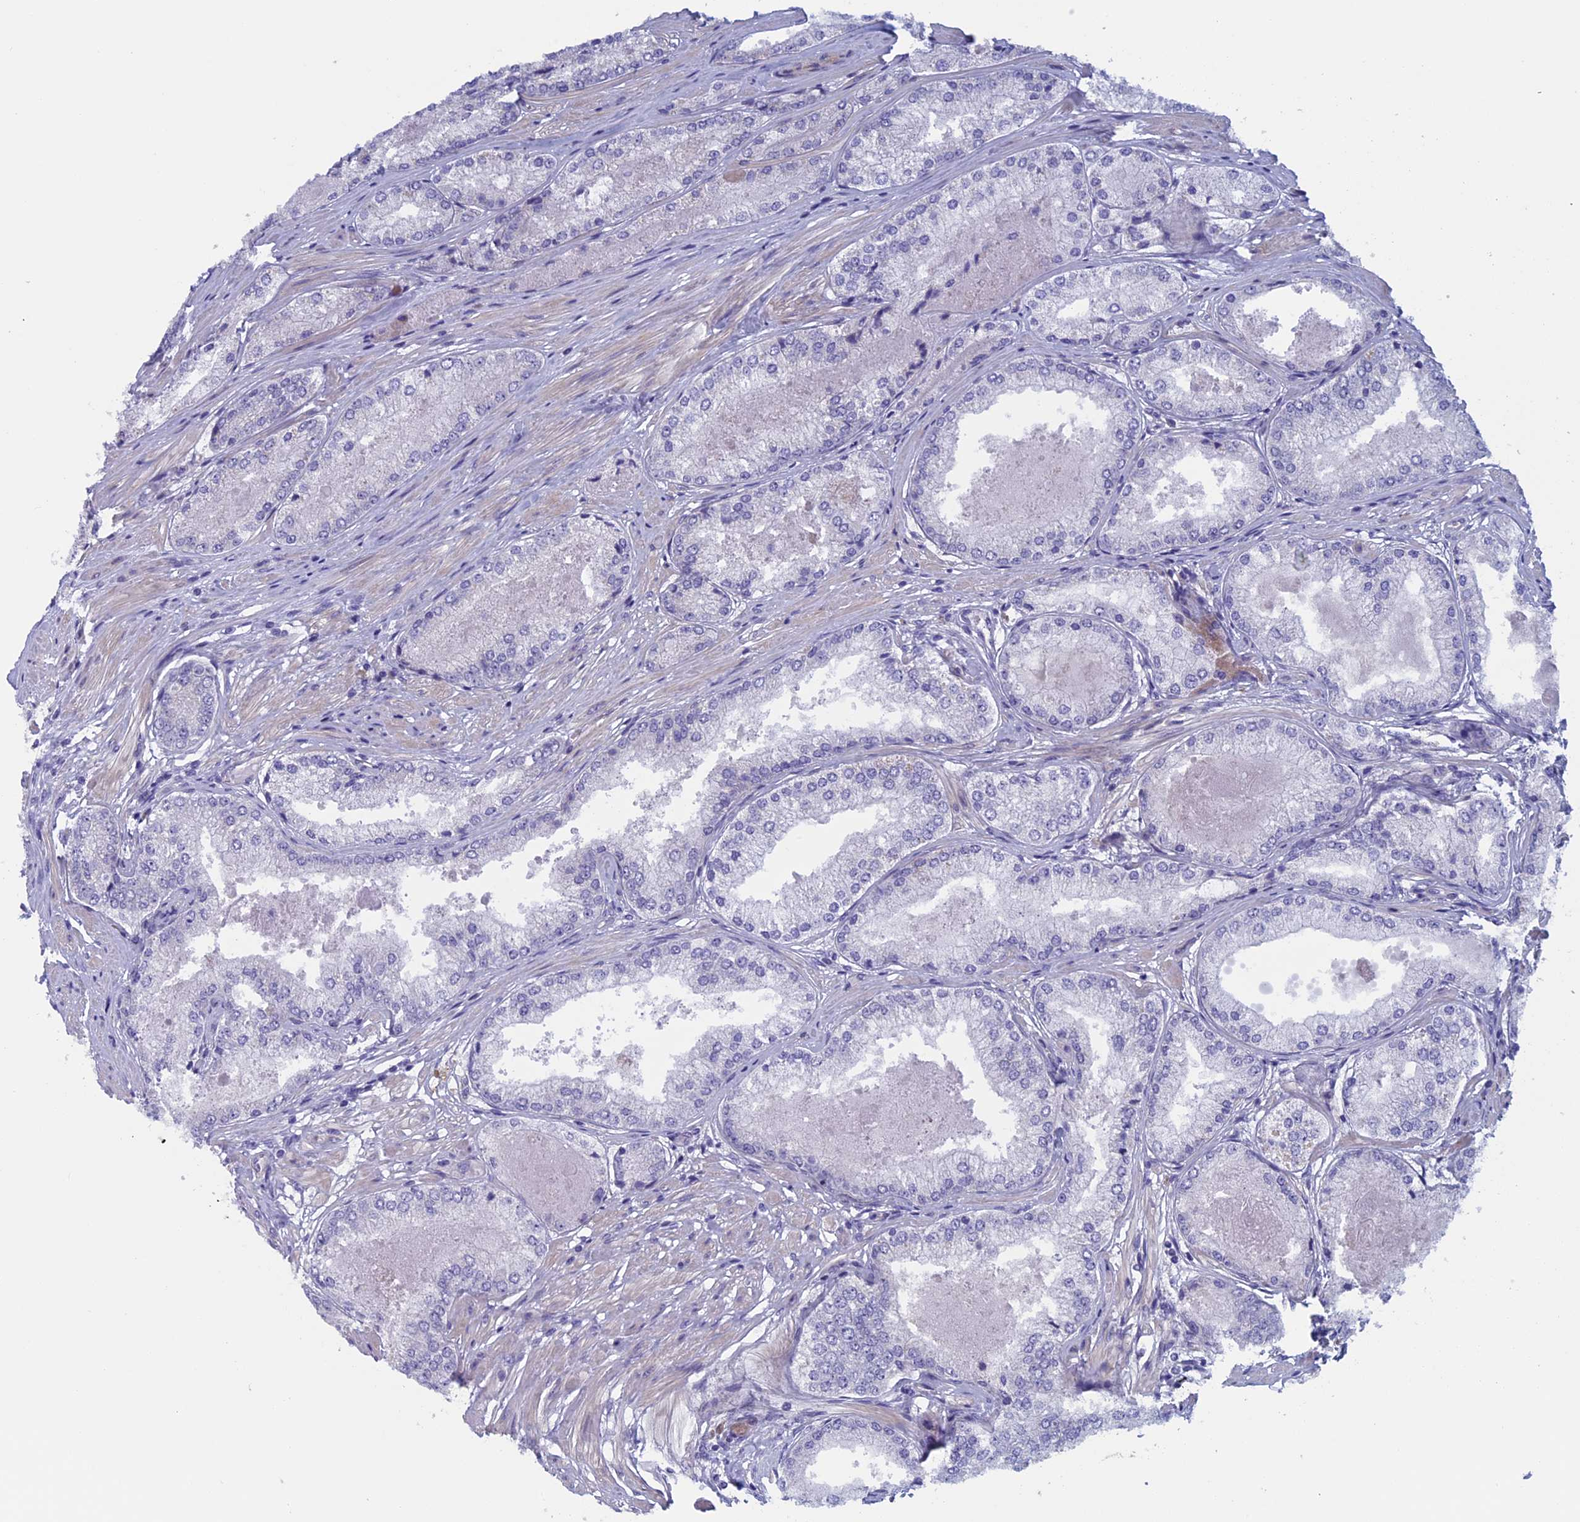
{"staining": {"intensity": "negative", "quantity": "none", "location": "none"}, "tissue": "prostate cancer", "cell_type": "Tumor cells", "image_type": "cancer", "snomed": [{"axis": "morphology", "description": "Adenocarcinoma, Low grade"}, {"axis": "topography", "description": "Prostate"}], "caption": "Tumor cells show no significant protein expression in prostate low-grade adenocarcinoma.", "gene": "CNOT6L", "patient": {"sex": "male", "age": 68}}